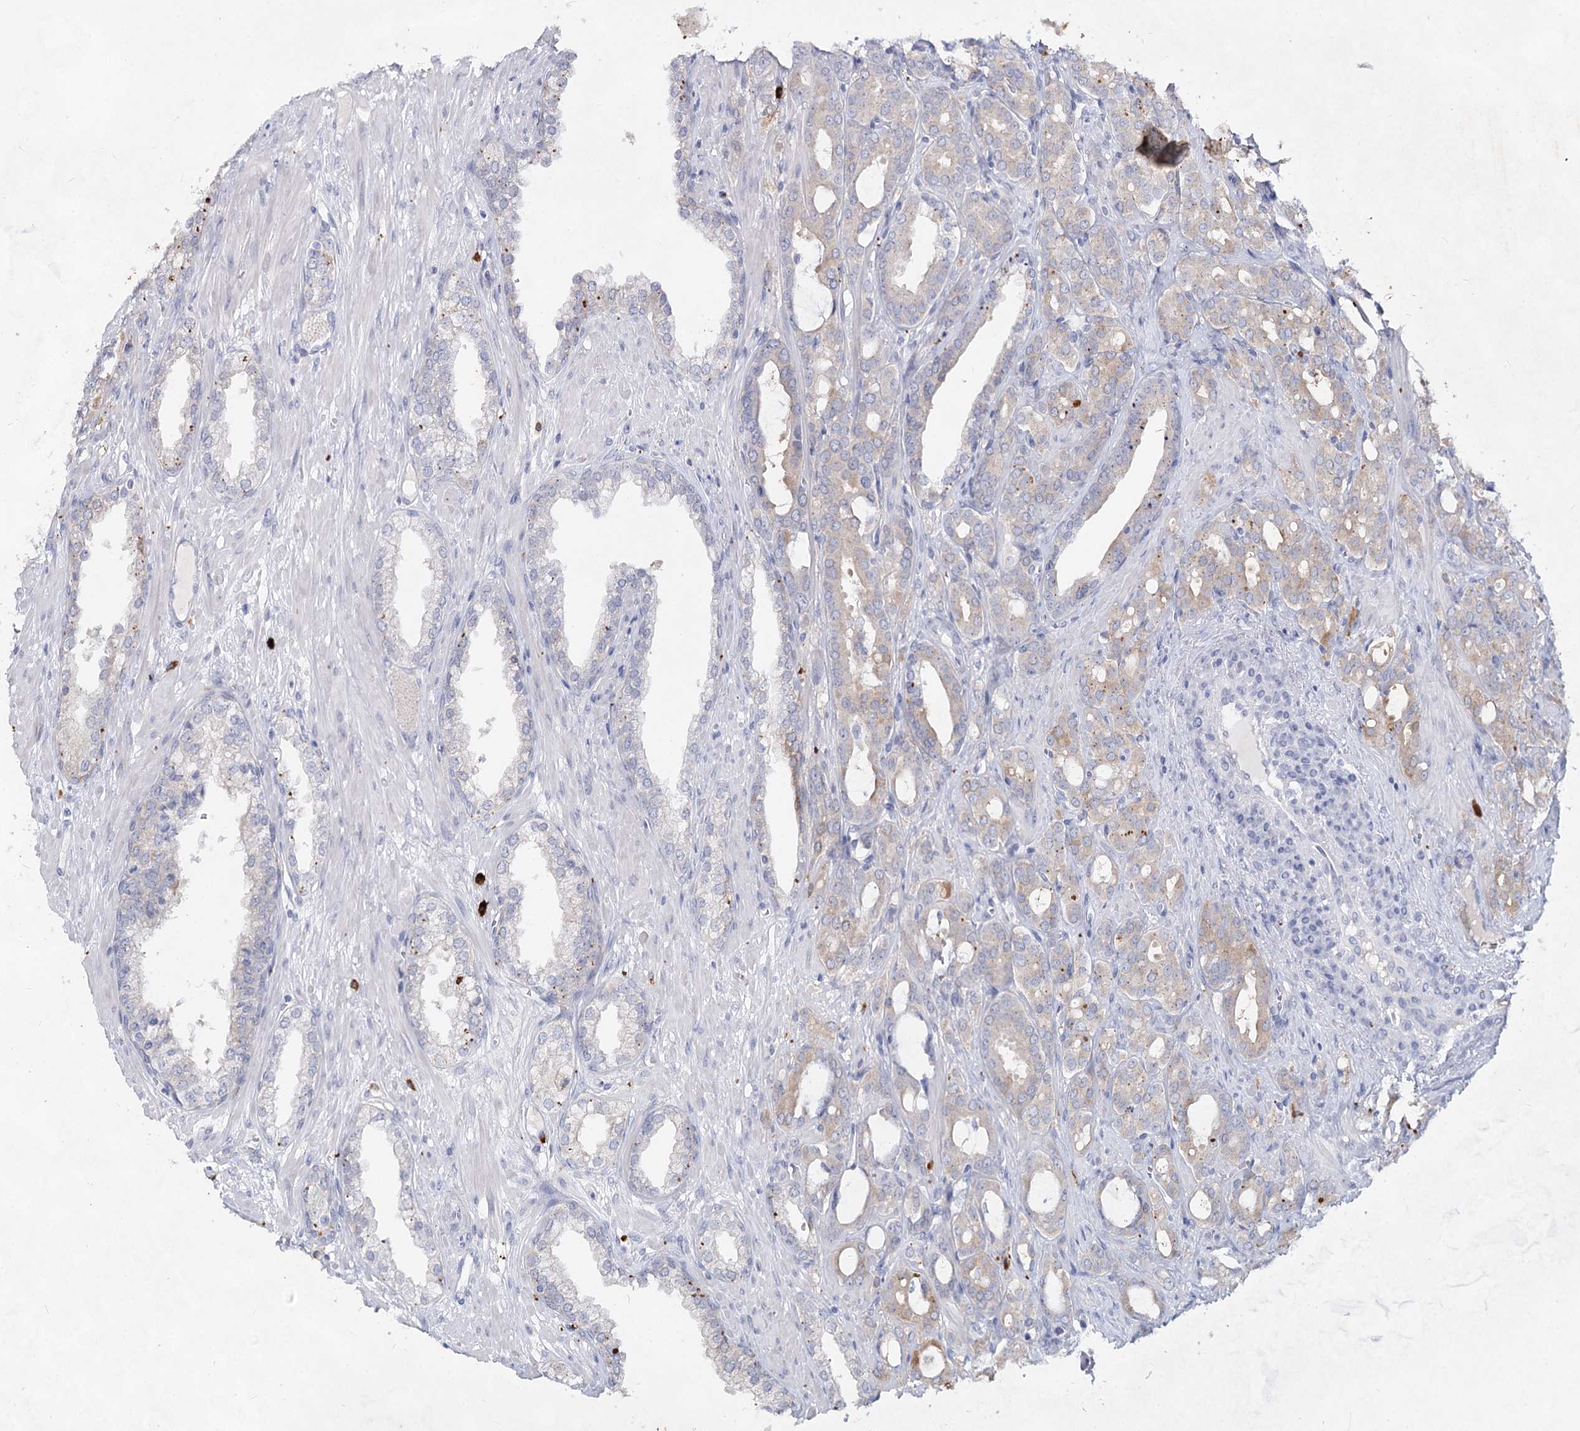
{"staining": {"intensity": "weak", "quantity": "<25%", "location": "cytoplasmic/membranous"}, "tissue": "prostate cancer", "cell_type": "Tumor cells", "image_type": "cancer", "snomed": [{"axis": "morphology", "description": "Adenocarcinoma, High grade"}, {"axis": "topography", "description": "Prostate"}], "caption": "High power microscopy photomicrograph of an immunohistochemistry (IHC) photomicrograph of prostate cancer, revealing no significant expression in tumor cells.", "gene": "CCDC73", "patient": {"sex": "male", "age": 72}}